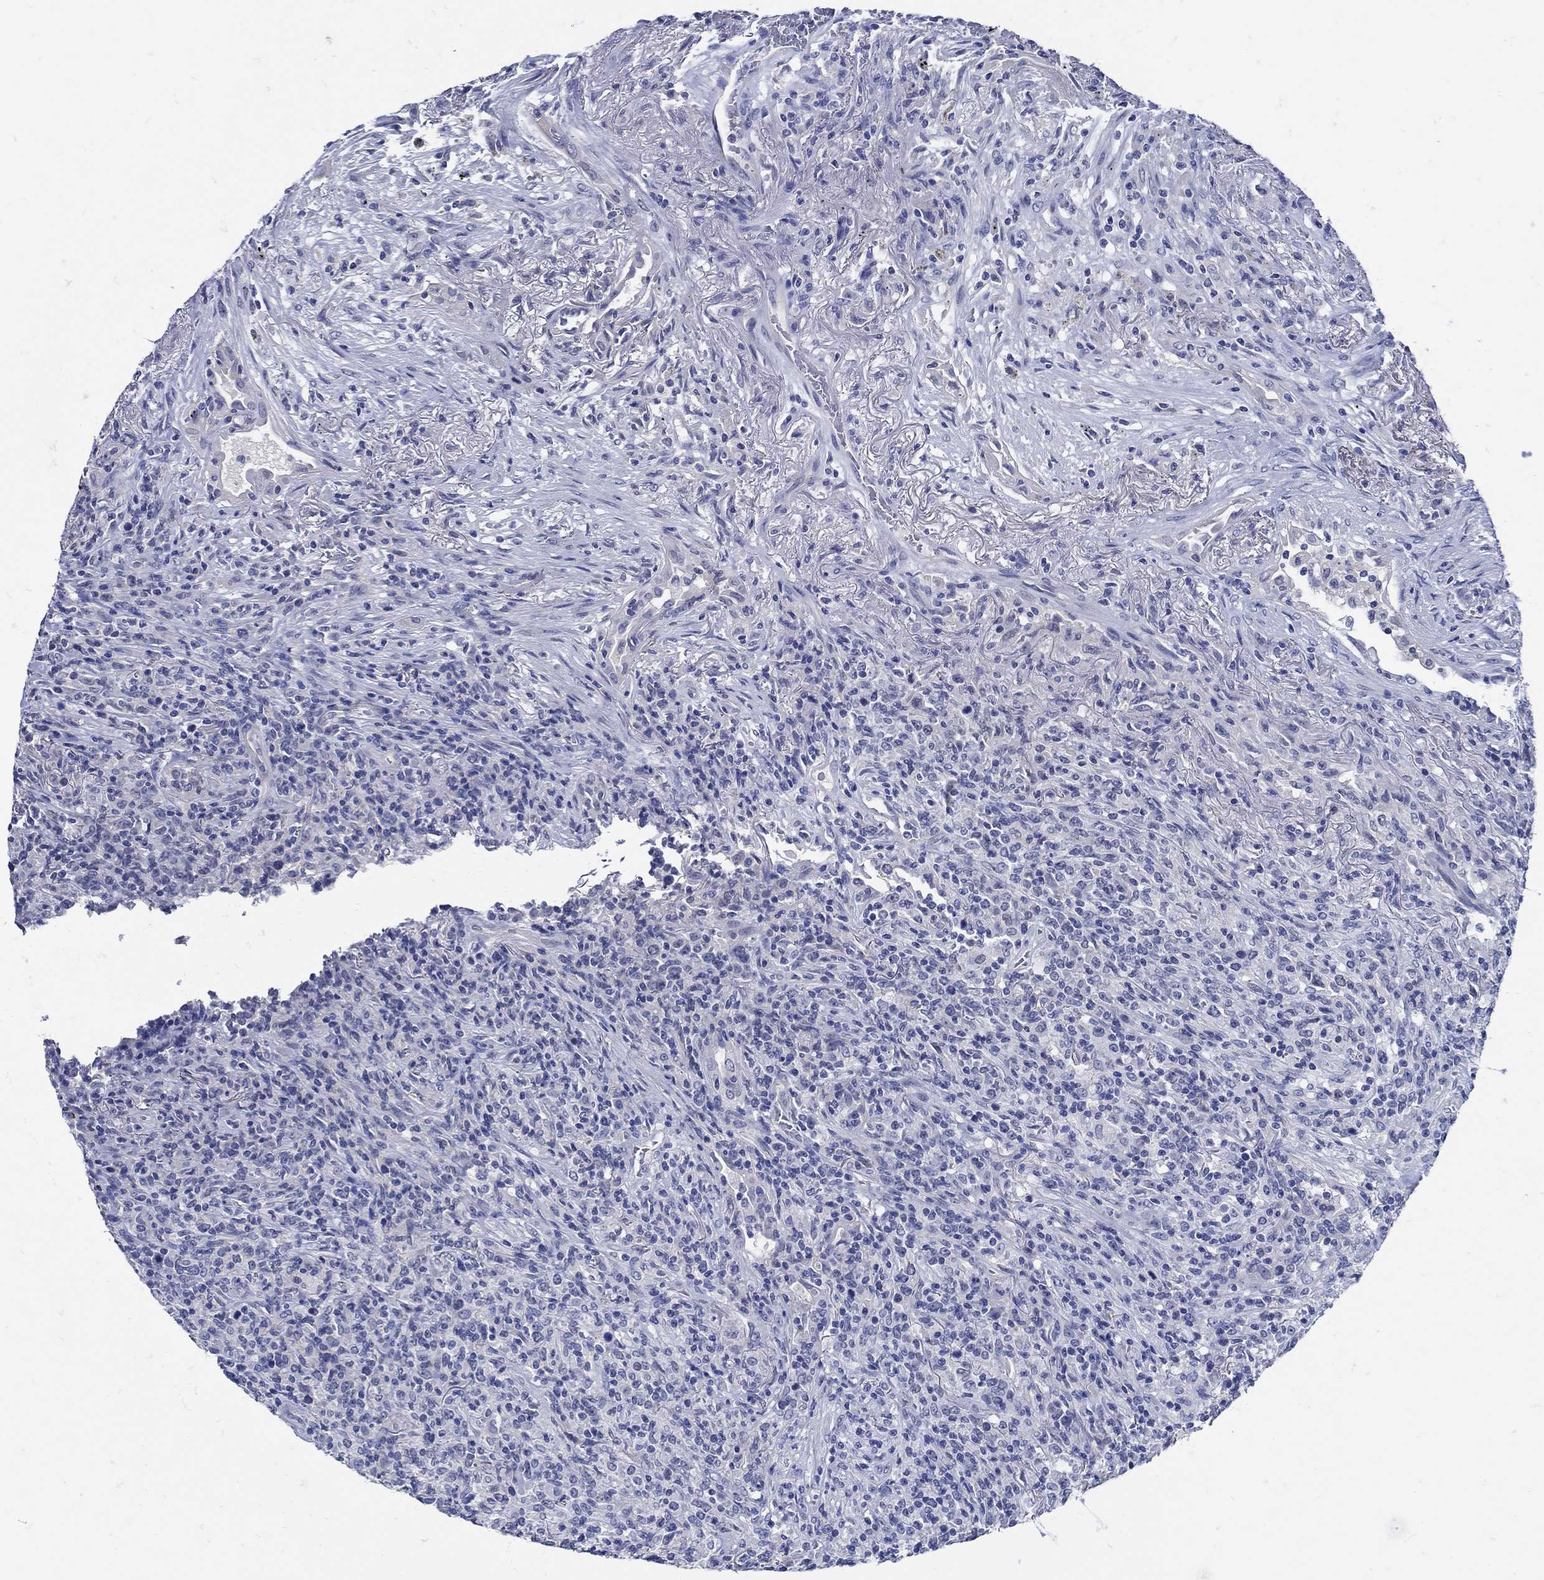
{"staining": {"intensity": "negative", "quantity": "none", "location": "none"}, "tissue": "lymphoma", "cell_type": "Tumor cells", "image_type": "cancer", "snomed": [{"axis": "morphology", "description": "Malignant lymphoma, non-Hodgkin's type, High grade"}, {"axis": "topography", "description": "Lung"}], "caption": "Immunohistochemical staining of lymphoma reveals no significant staining in tumor cells. (Immunohistochemistry, brightfield microscopy, high magnification).", "gene": "NOS1", "patient": {"sex": "male", "age": 79}}